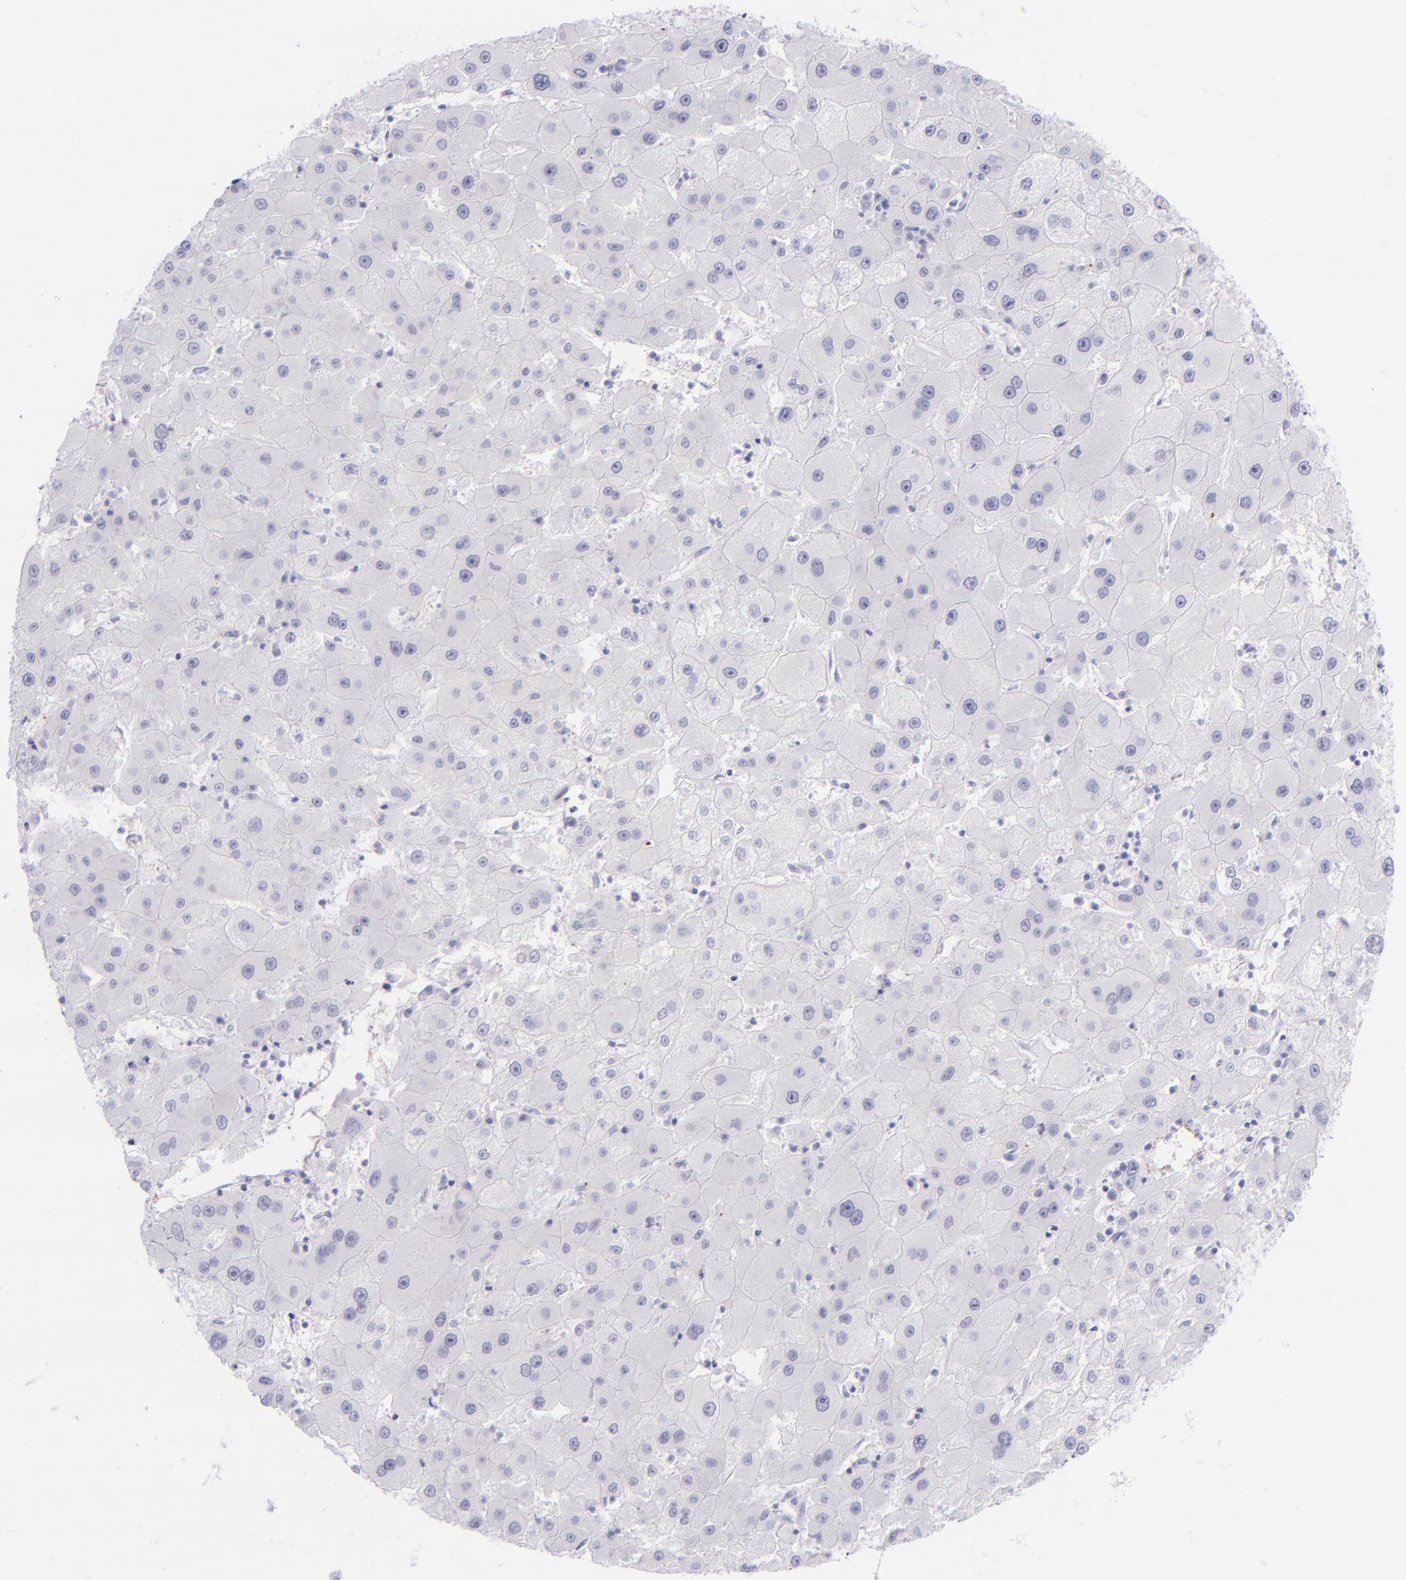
{"staining": {"intensity": "negative", "quantity": "none", "location": "none"}, "tissue": "liver cancer", "cell_type": "Tumor cells", "image_type": "cancer", "snomed": [{"axis": "morphology", "description": "Carcinoma, Hepatocellular, NOS"}, {"axis": "topography", "description": "Liver"}], "caption": "The image displays no staining of tumor cells in liver cancer.", "gene": "SELE", "patient": {"sex": "male", "age": 72}}